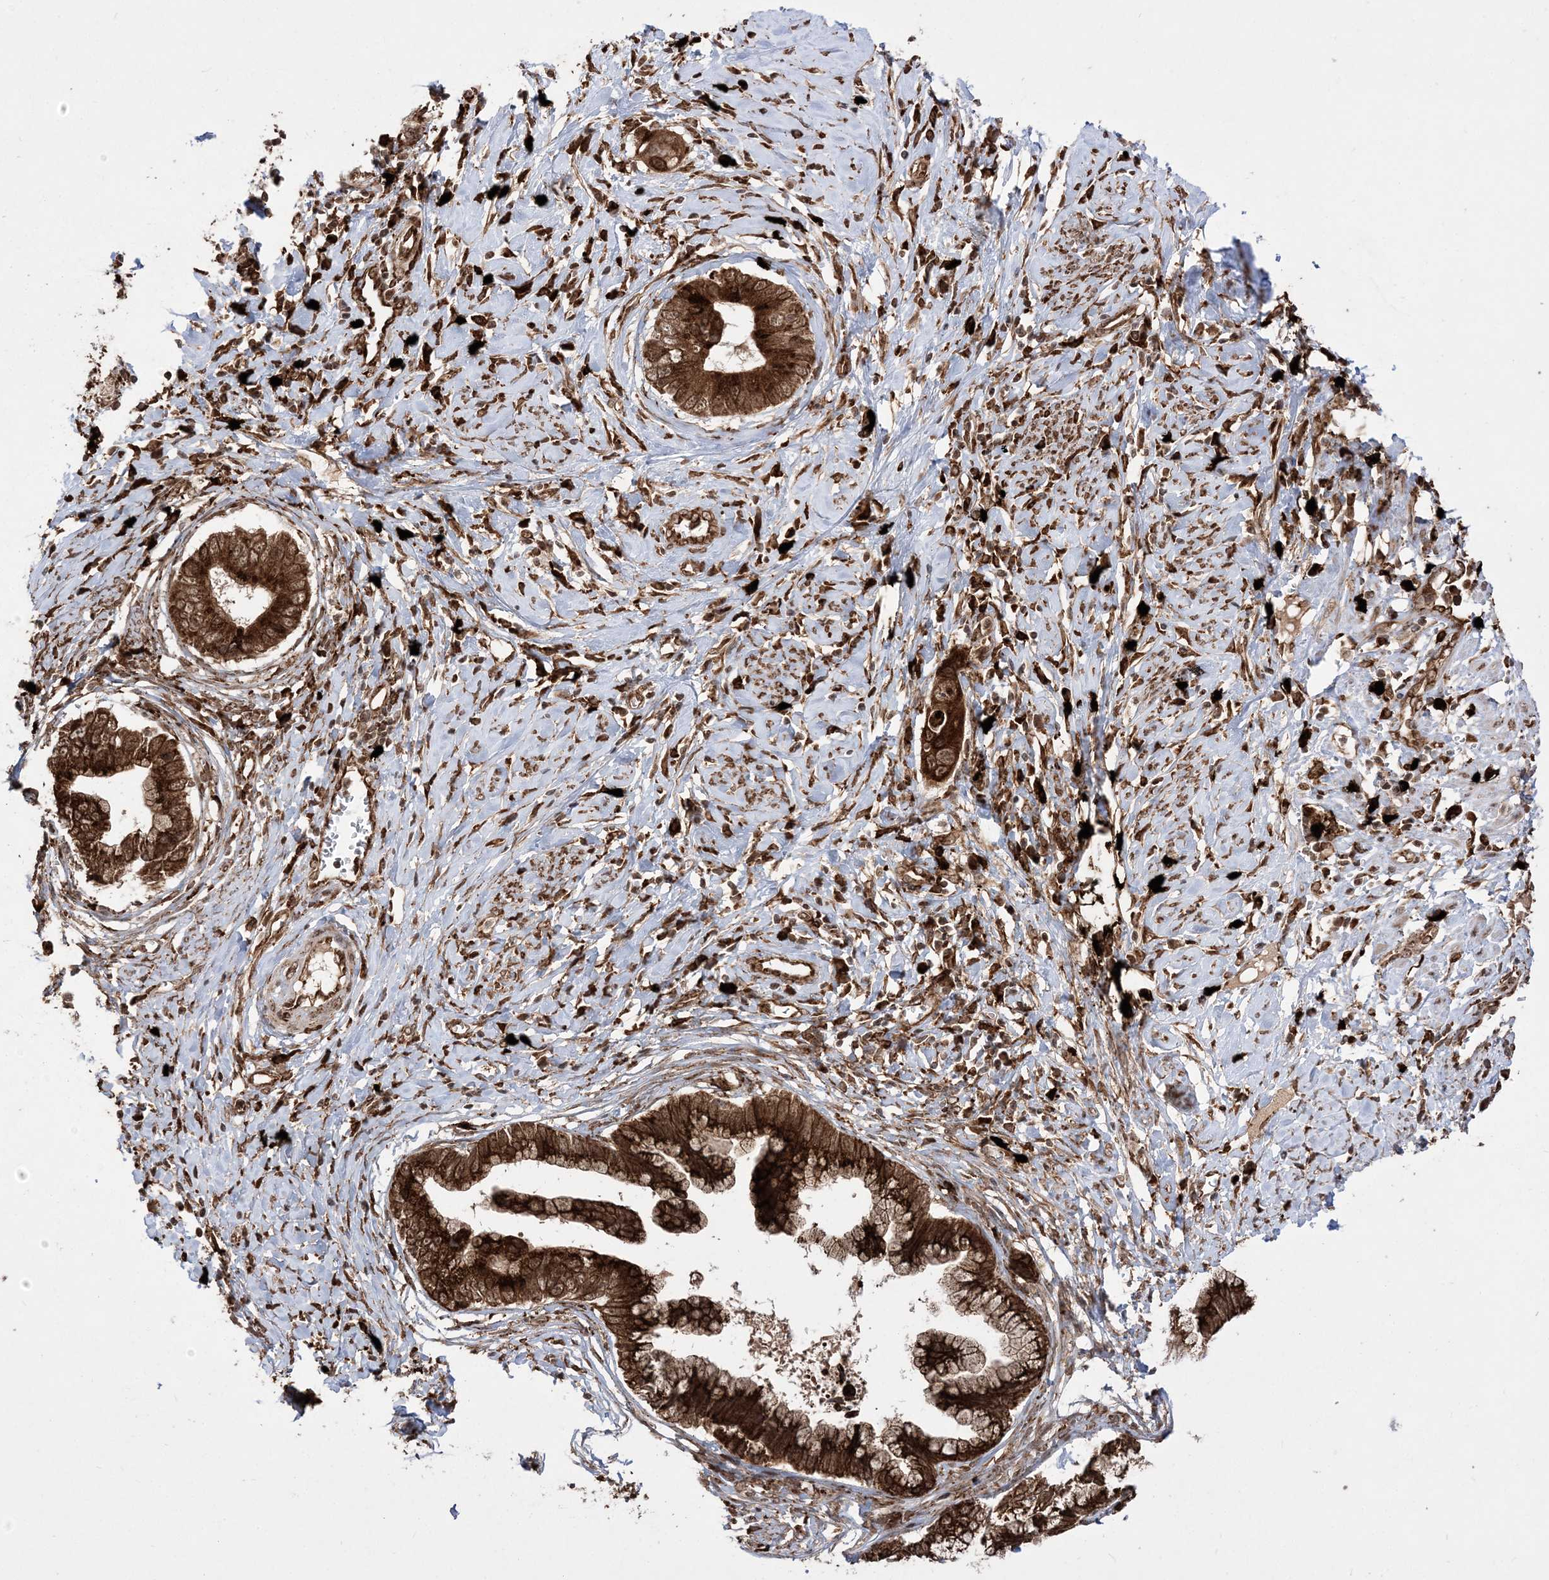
{"staining": {"intensity": "strong", "quantity": ">75%", "location": "cytoplasmic/membranous,nuclear"}, "tissue": "cervical cancer", "cell_type": "Tumor cells", "image_type": "cancer", "snomed": [{"axis": "morphology", "description": "Adenocarcinoma, NOS"}, {"axis": "topography", "description": "Cervix"}], "caption": "This is a histology image of immunohistochemistry (IHC) staining of cervical adenocarcinoma, which shows strong positivity in the cytoplasmic/membranous and nuclear of tumor cells.", "gene": "EPC2", "patient": {"sex": "female", "age": 44}}